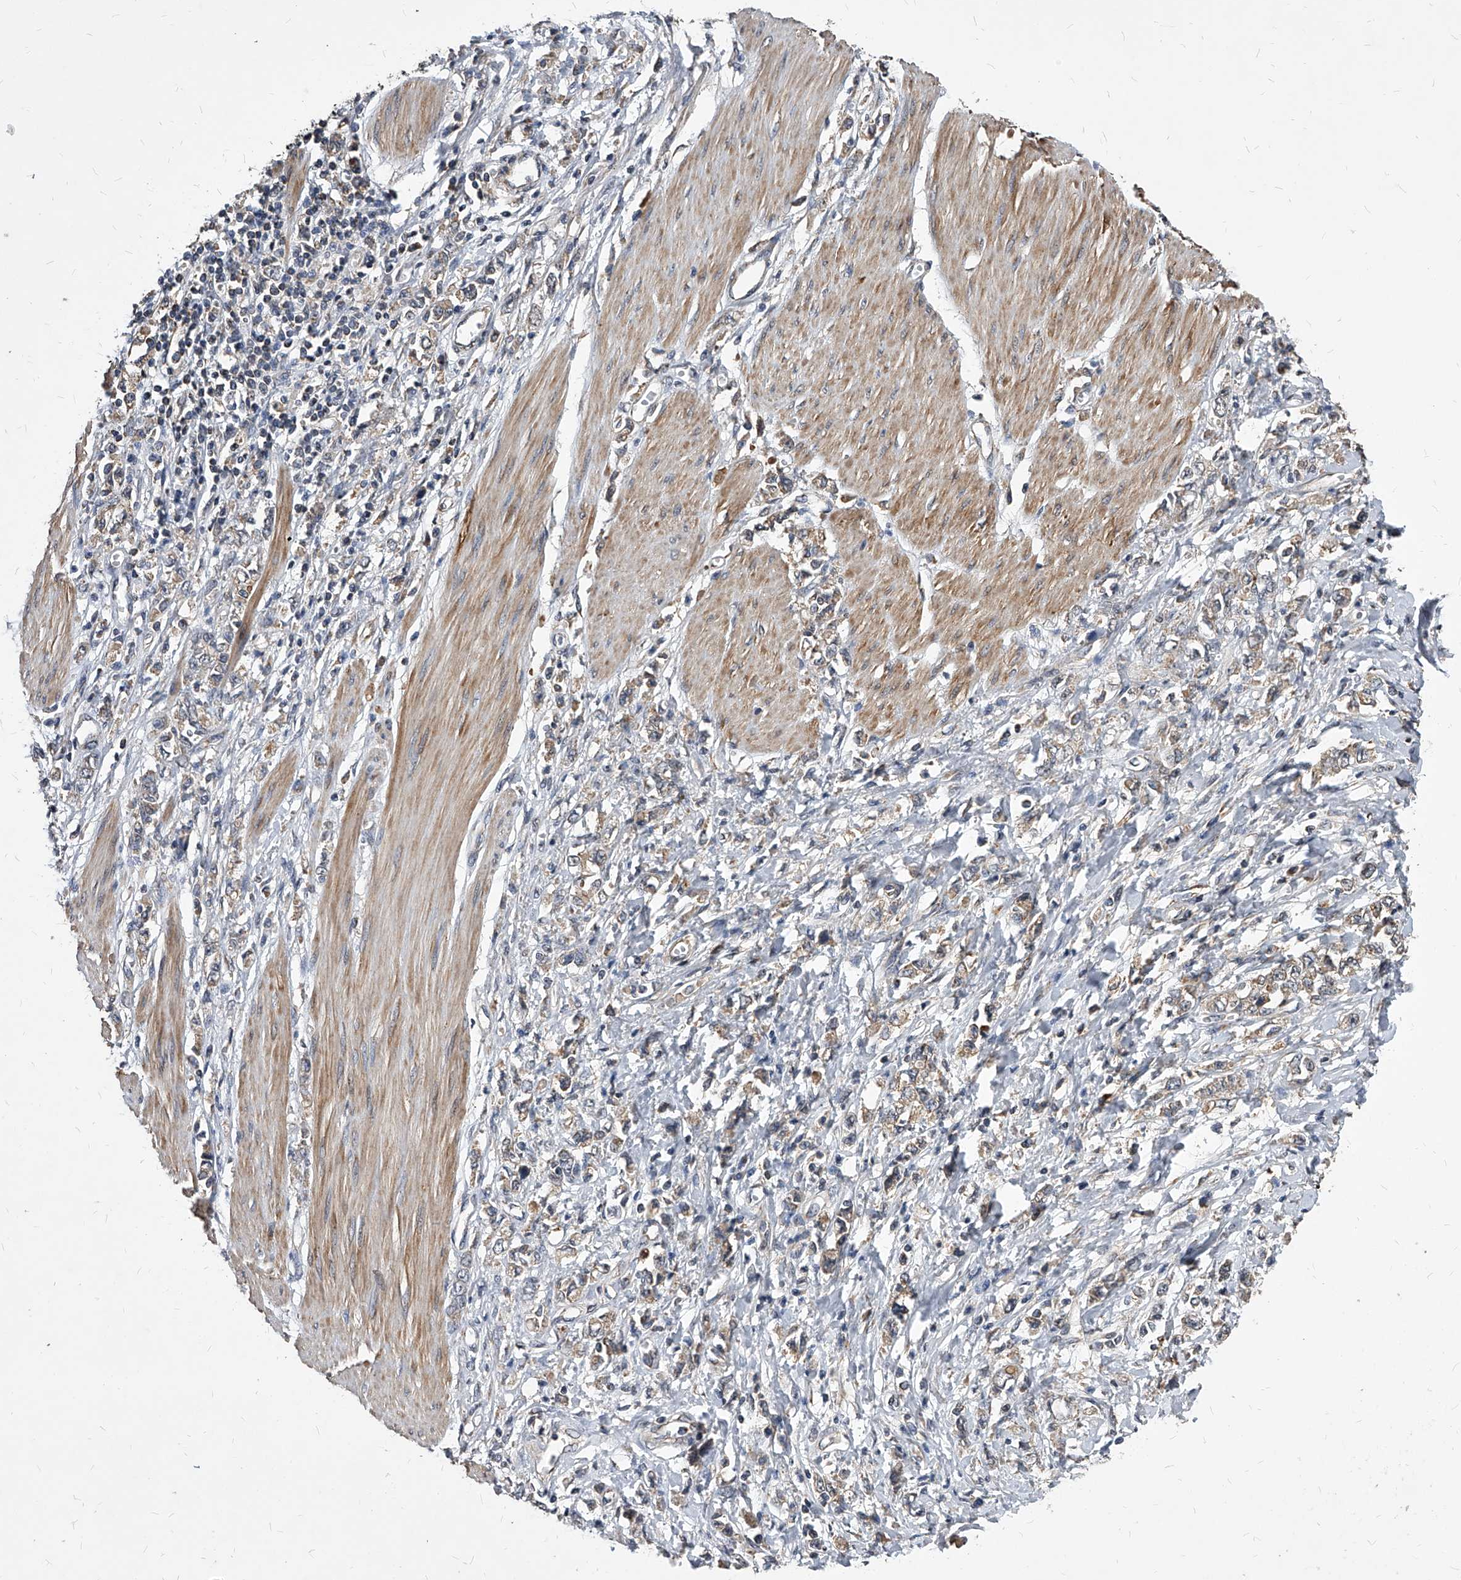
{"staining": {"intensity": "weak", "quantity": "25%-75%", "location": "cytoplasmic/membranous"}, "tissue": "stomach cancer", "cell_type": "Tumor cells", "image_type": "cancer", "snomed": [{"axis": "morphology", "description": "Adenocarcinoma, NOS"}, {"axis": "topography", "description": "Stomach"}], "caption": "Protein staining of stomach adenocarcinoma tissue shows weak cytoplasmic/membranous positivity in about 25%-75% of tumor cells. Using DAB (3,3'-diaminobenzidine) (brown) and hematoxylin (blue) stains, captured at high magnification using brightfield microscopy.", "gene": "SOBP", "patient": {"sex": "female", "age": 76}}